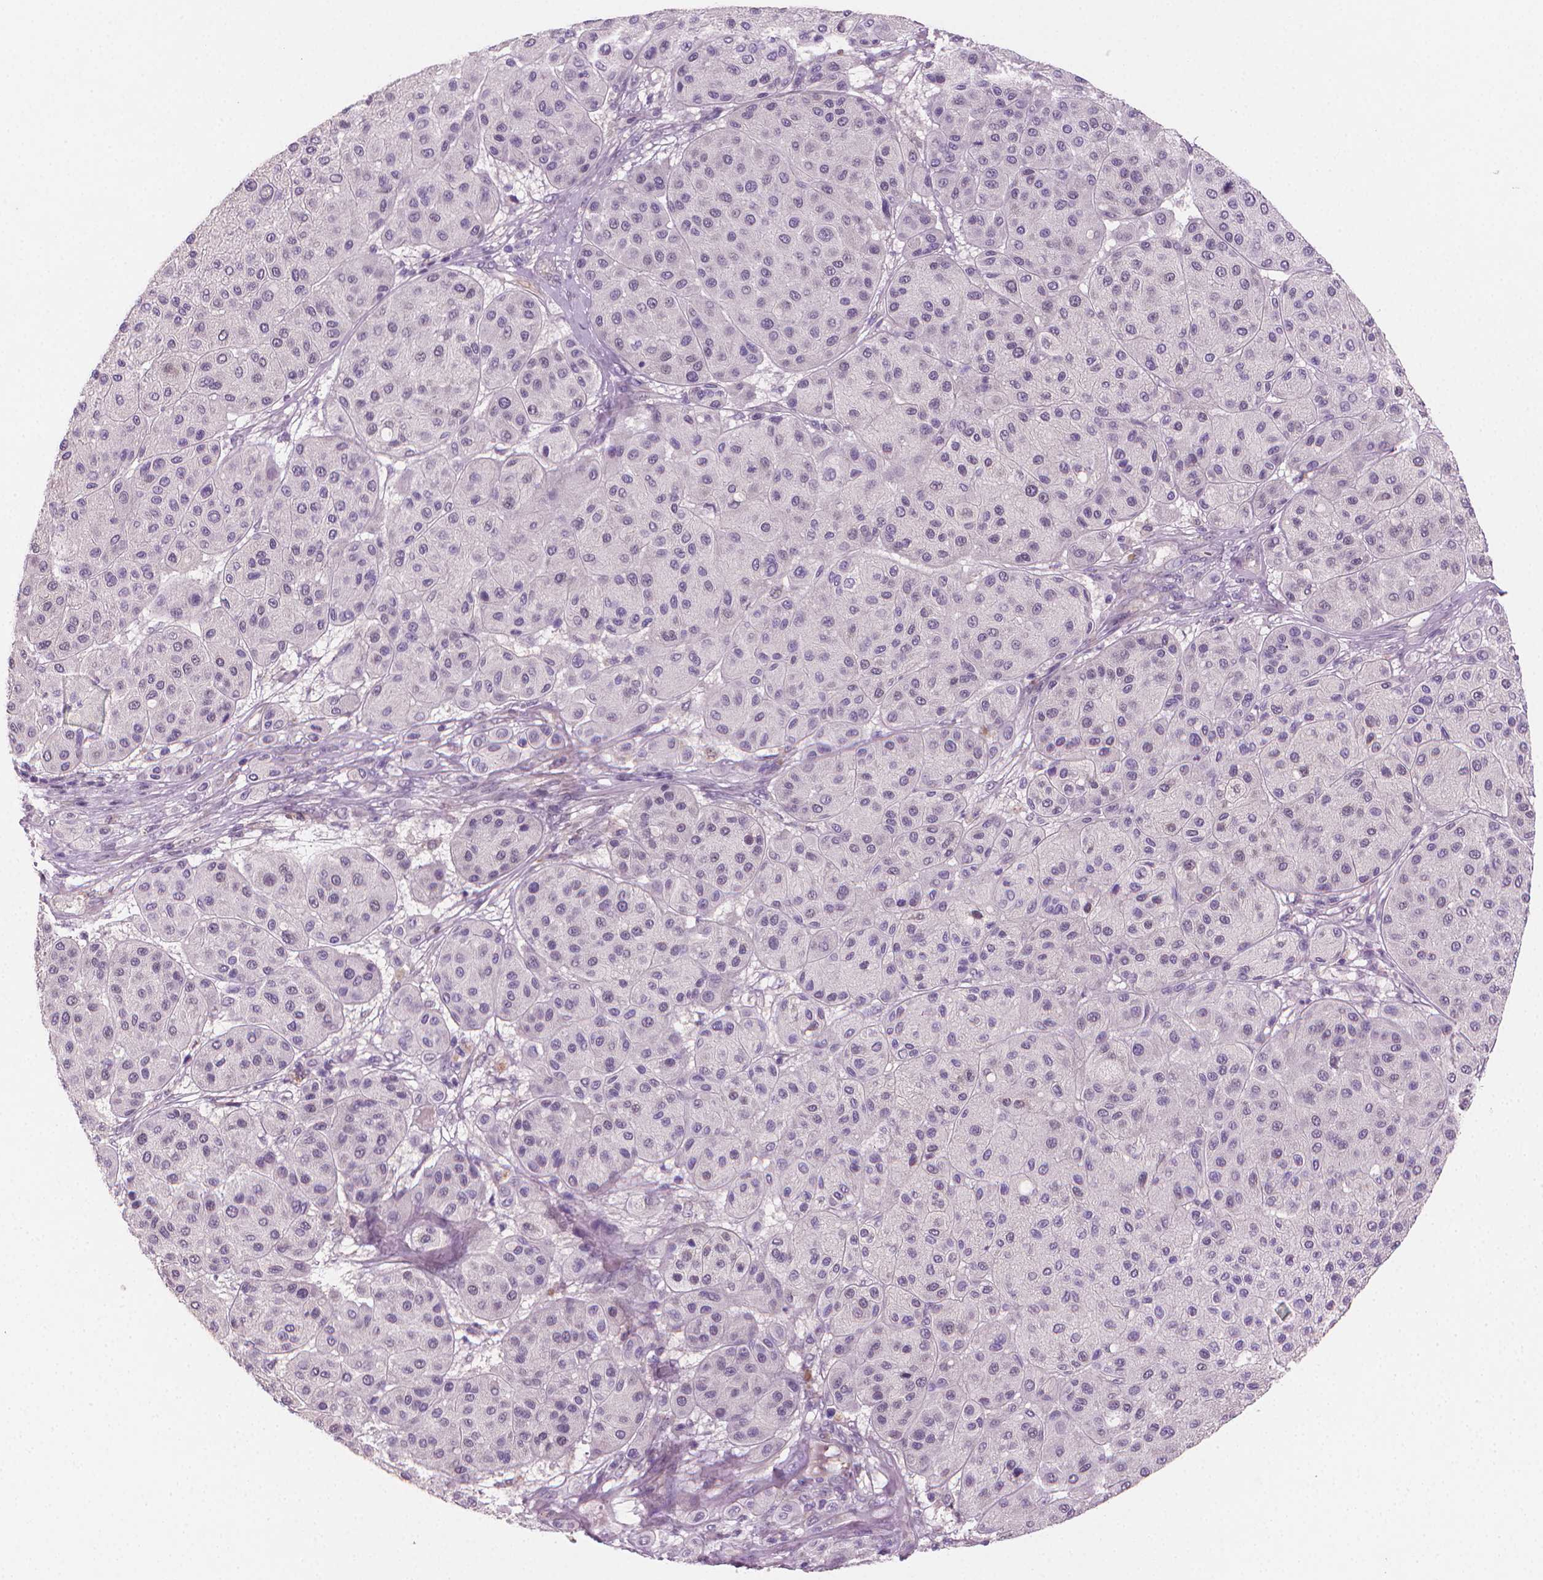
{"staining": {"intensity": "negative", "quantity": "none", "location": "none"}, "tissue": "melanoma", "cell_type": "Tumor cells", "image_type": "cancer", "snomed": [{"axis": "morphology", "description": "Malignant melanoma, Metastatic site"}, {"axis": "topography", "description": "Smooth muscle"}], "caption": "Tumor cells show no significant protein staining in malignant melanoma (metastatic site).", "gene": "CLXN", "patient": {"sex": "male", "age": 41}}